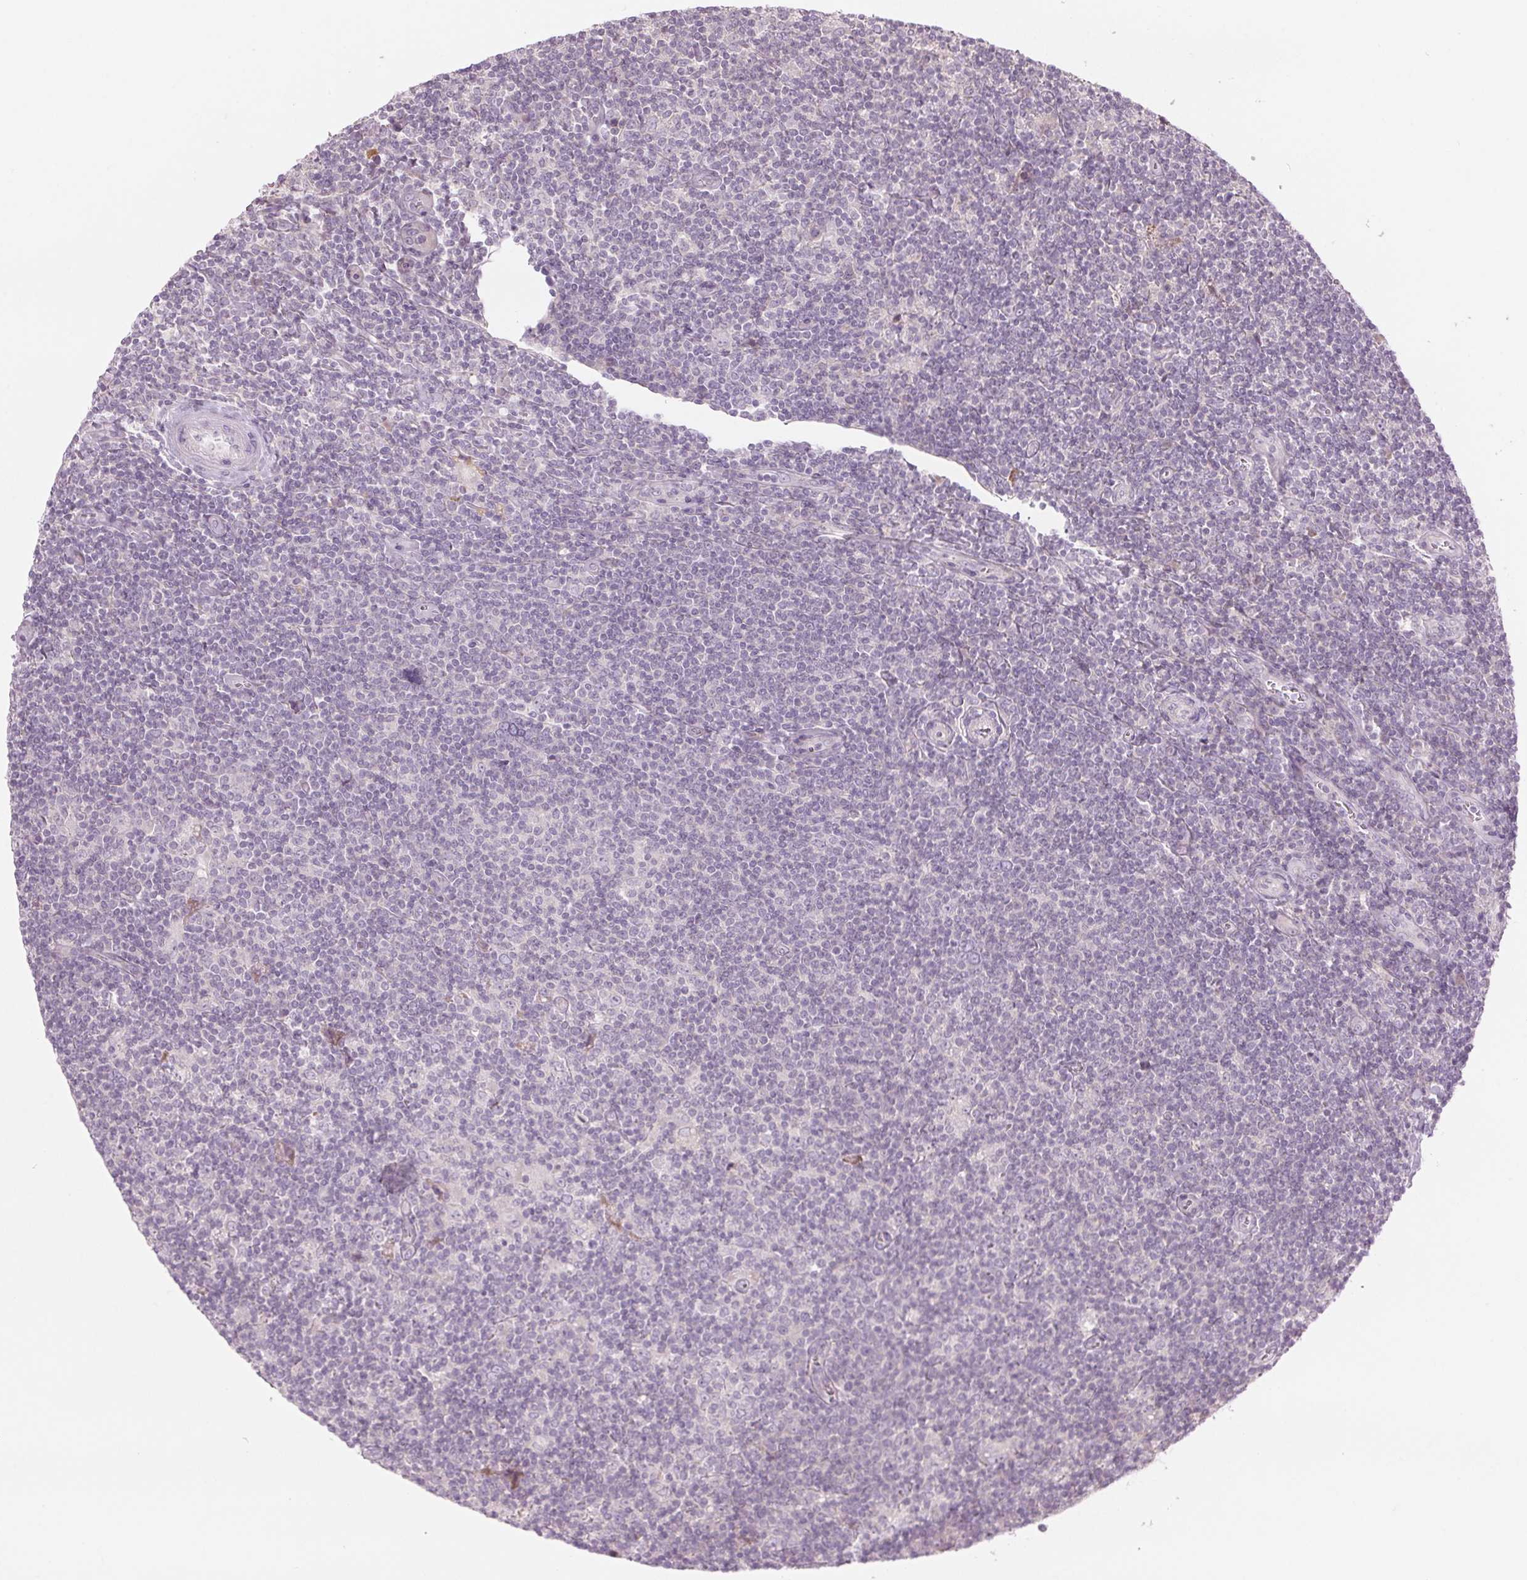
{"staining": {"intensity": "negative", "quantity": "none", "location": "none"}, "tissue": "lymphoma", "cell_type": "Tumor cells", "image_type": "cancer", "snomed": [{"axis": "morphology", "description": "Hodgkin's disease, NOS"}, {"axis": "topography", "description": "Lymph node"}], "caption": "Immunohistochemistry photomicrograph of Hodgkin's disease stained for a protein (brown), which displays no expression in tumor cells.", "gene": "GNMT", "patient": {"sex": "male", "age": 40}}